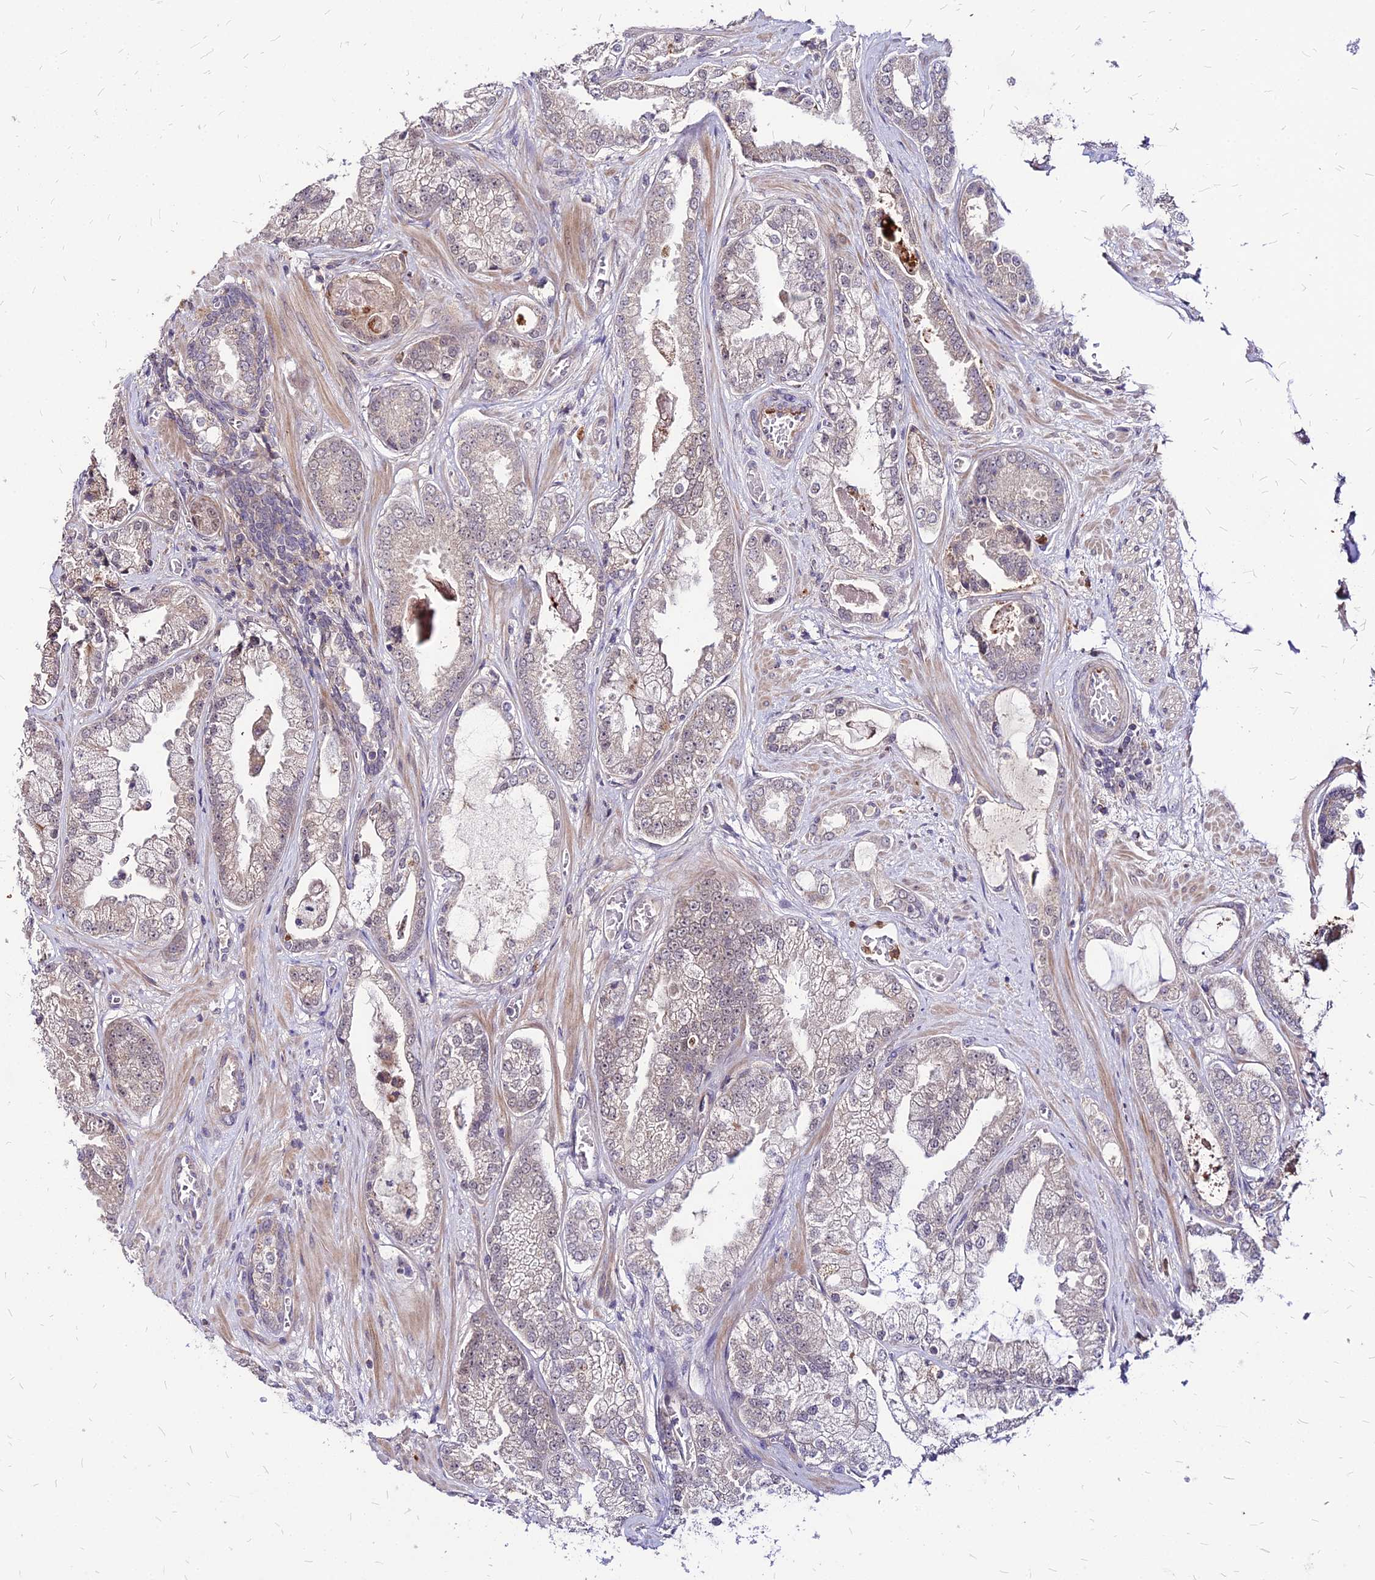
{"staining": {"intensity": "weak", "quantity": "25%-75%", "location": "cytoplasmic/membranous"}, "tissue": "prostate cancer", "cell_type": "Tumor cells", "image_type": "cancer", "snomed": [{"axis": "morphology", "description": "Adenocarcinoma, Low grade"}, {"axis": "topography", "description": "Prostate"}], "caption": "Immunohistochemical staining of human prostate adenocarcinoma (low-grade) reveals weak cytoplasmic/membranous protein staining in approximately 25%-75% of tumor cells.", "gene": "APBA3", "patient": {"sex": "male", "age": 57}}